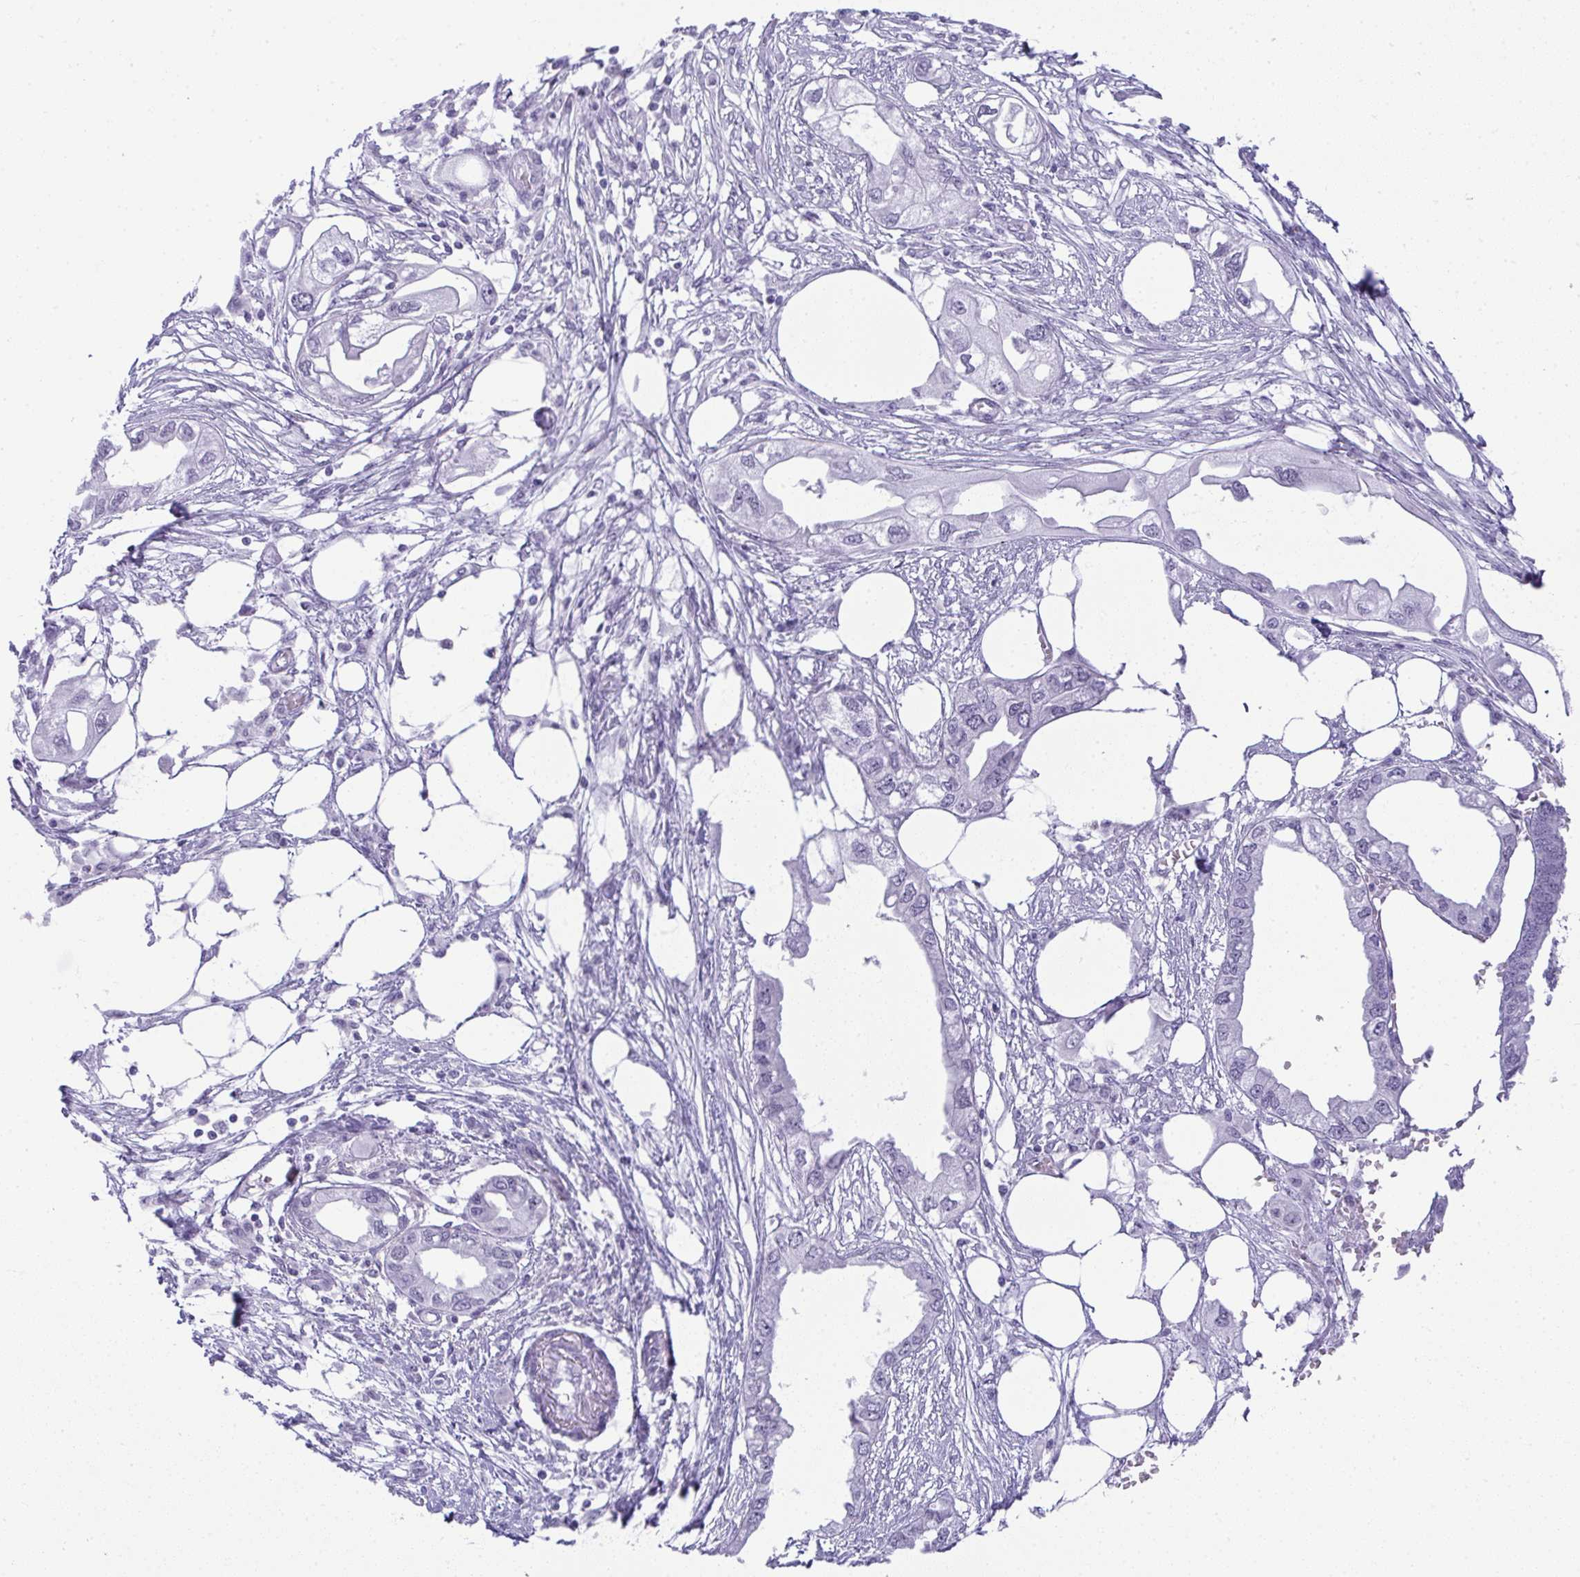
{"staining": {"intensity": "negative", "quantity": "none", "location": "none"}, "tissue": "endometrial cancer", "cell_type": "Tumor cells", "image_type": "cancer", "snomed": [{"axis": "morphology", "description": "Adenocarcinoma, NOS"}, {"axis": "morphology", "description": "Adenocarcinoma, metastatic, NOS"}, {"axis": "topography", "description": "Adipose tissue"}, {"axis": "topography", "description": "Endometrium"}], "caption": "Tumor cells are negative for protein expression in human endometrial adenocarcinoma.", "gene": "PLA2G1B", "patient": {"sex": "female", "age": 67}}